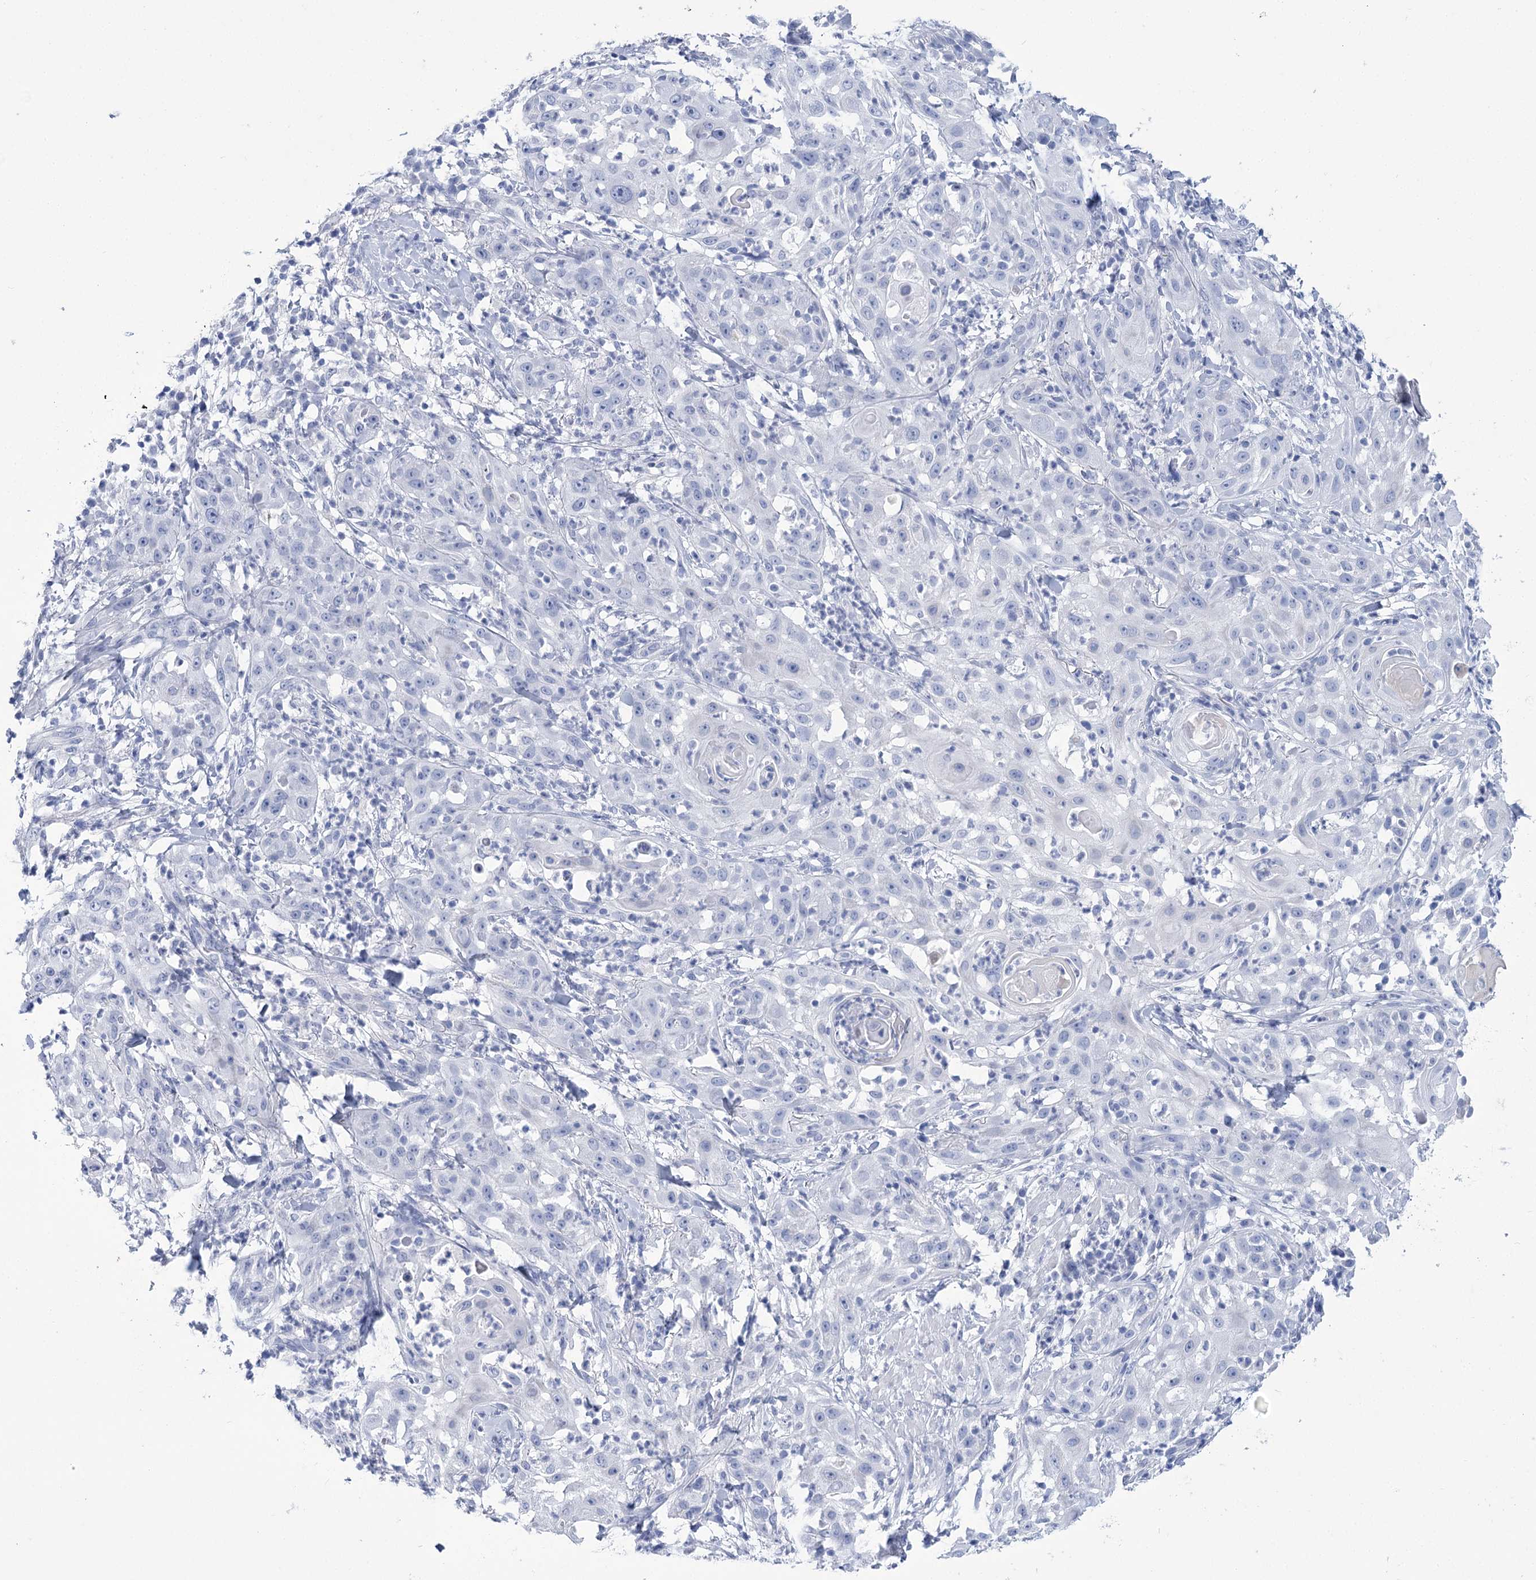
{"staining": {"intensity": "negative", "quantity": "none", "location": "none"}, "tissue": "skin cancer", "cell_type": "Tumor cells", "image_type": "cancer", "snomed": [{"axis": "morphology", "description": "Squamous cell carcinoma, NOS"}, {"axis": "topography", "description": "Skin"}], "caption": "Tumor cells show no significant expression in squamous cell carcinoma (skin). (Brightfield microscopy of DAB immunohistochemistry at high magnification).", "gene": "PBLD", "patient": {"sex": "female", "age": 44}}